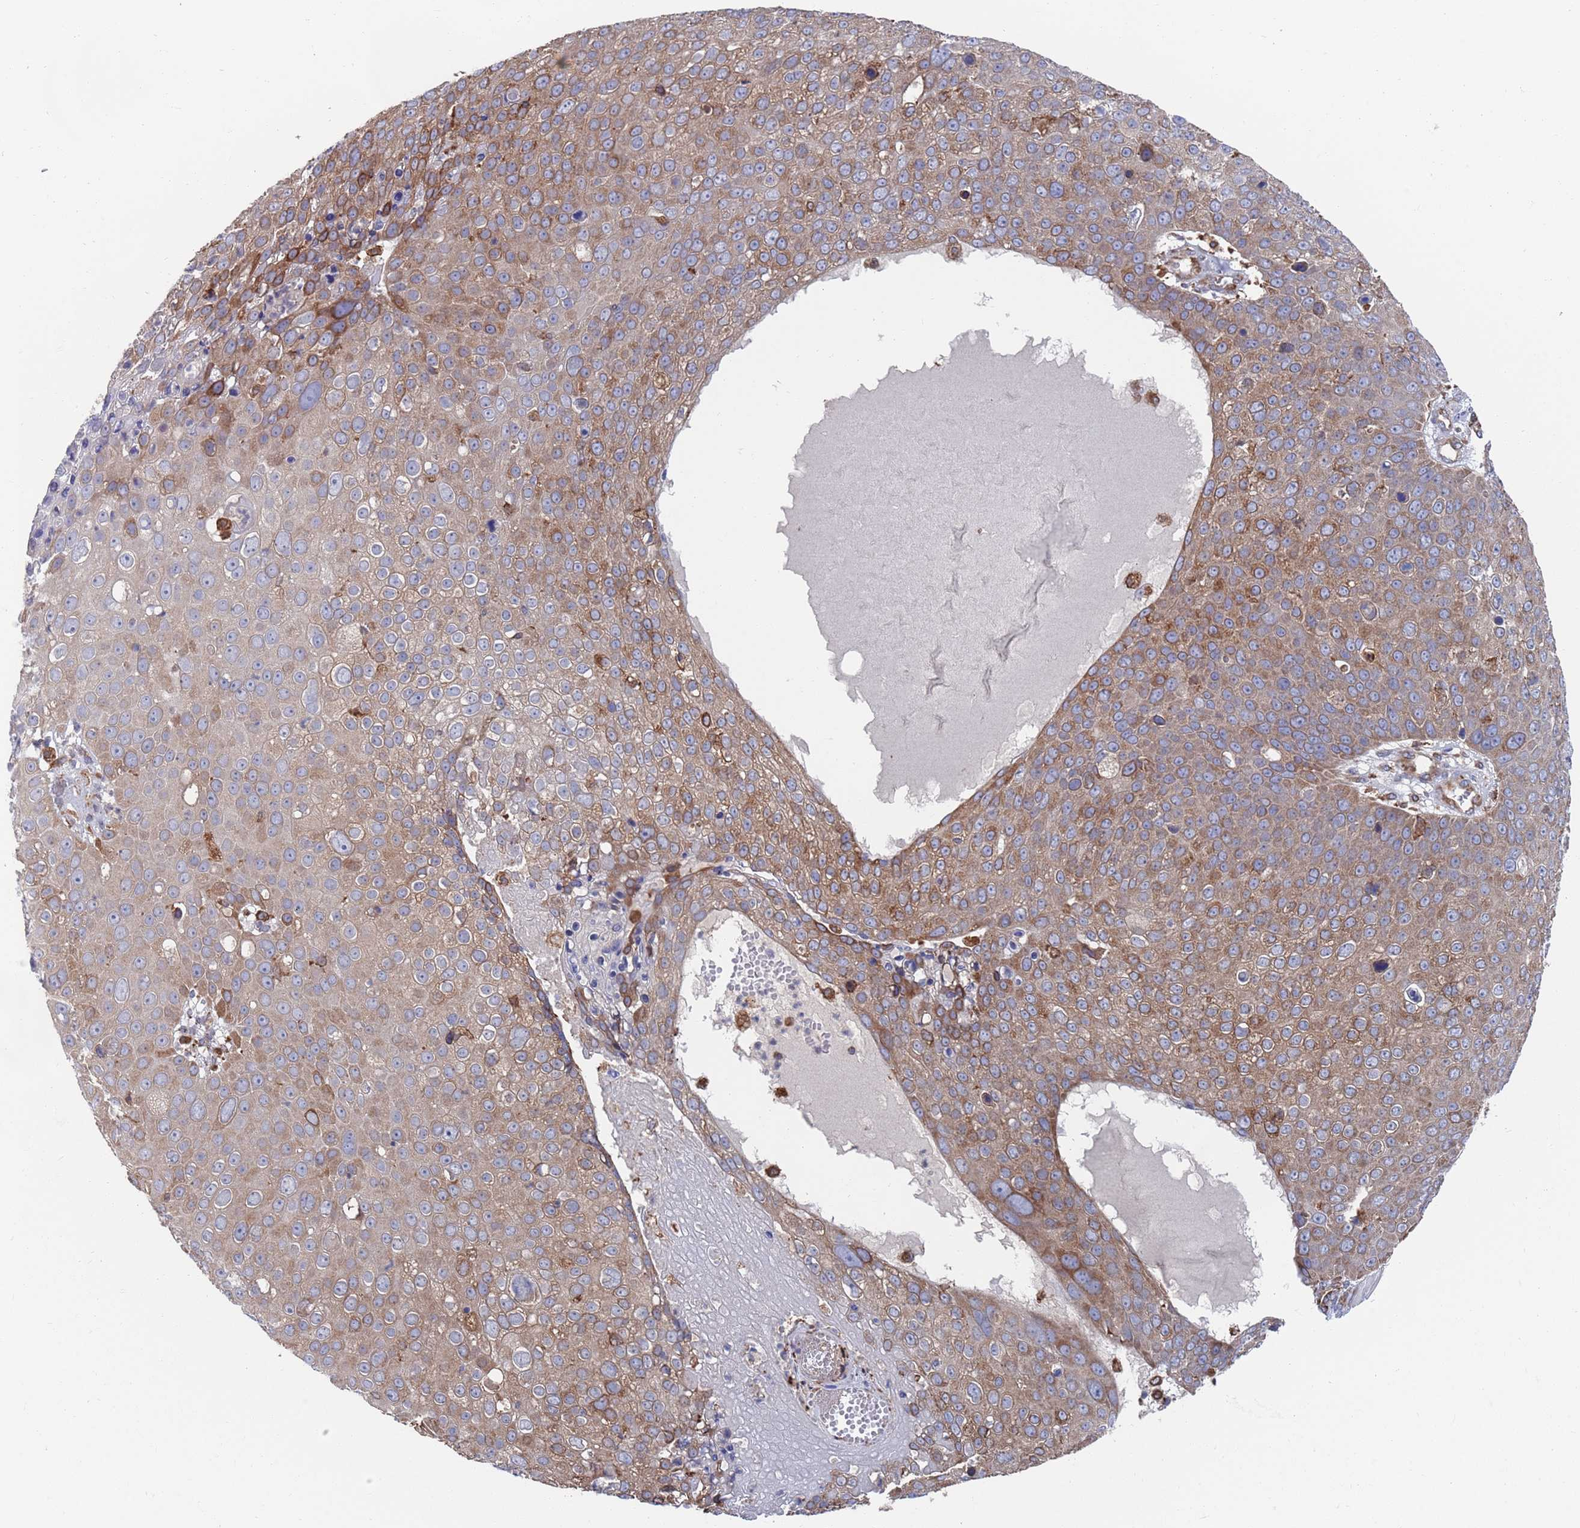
{"staining": {"intensity": "moderate", "quantity": ">75%", "location": "cytoplasmic/membranous"}, "tissue": "skin cancer", "cell_type": "Tumor cells", "image_type": "cancer", "snomed": [{"axis": "morphology", "description": "Squamous cell carcinoma, NOS"}, {"axis": "topography", "description": "Skin"}], "caption": "IHC (DAB (3,3'-diaminobenzidine)) staining of skin cancer (squamous cell carcinoma) exhibits moderate cytoplasmic/membranous protein expression in about >75% of tumor cells. Immunohistochemistry (ihc) stains the protein in brown and the nuclei are stained blue.", "gene": "GID8", "patient": {"sex": "male", "age": 71}}